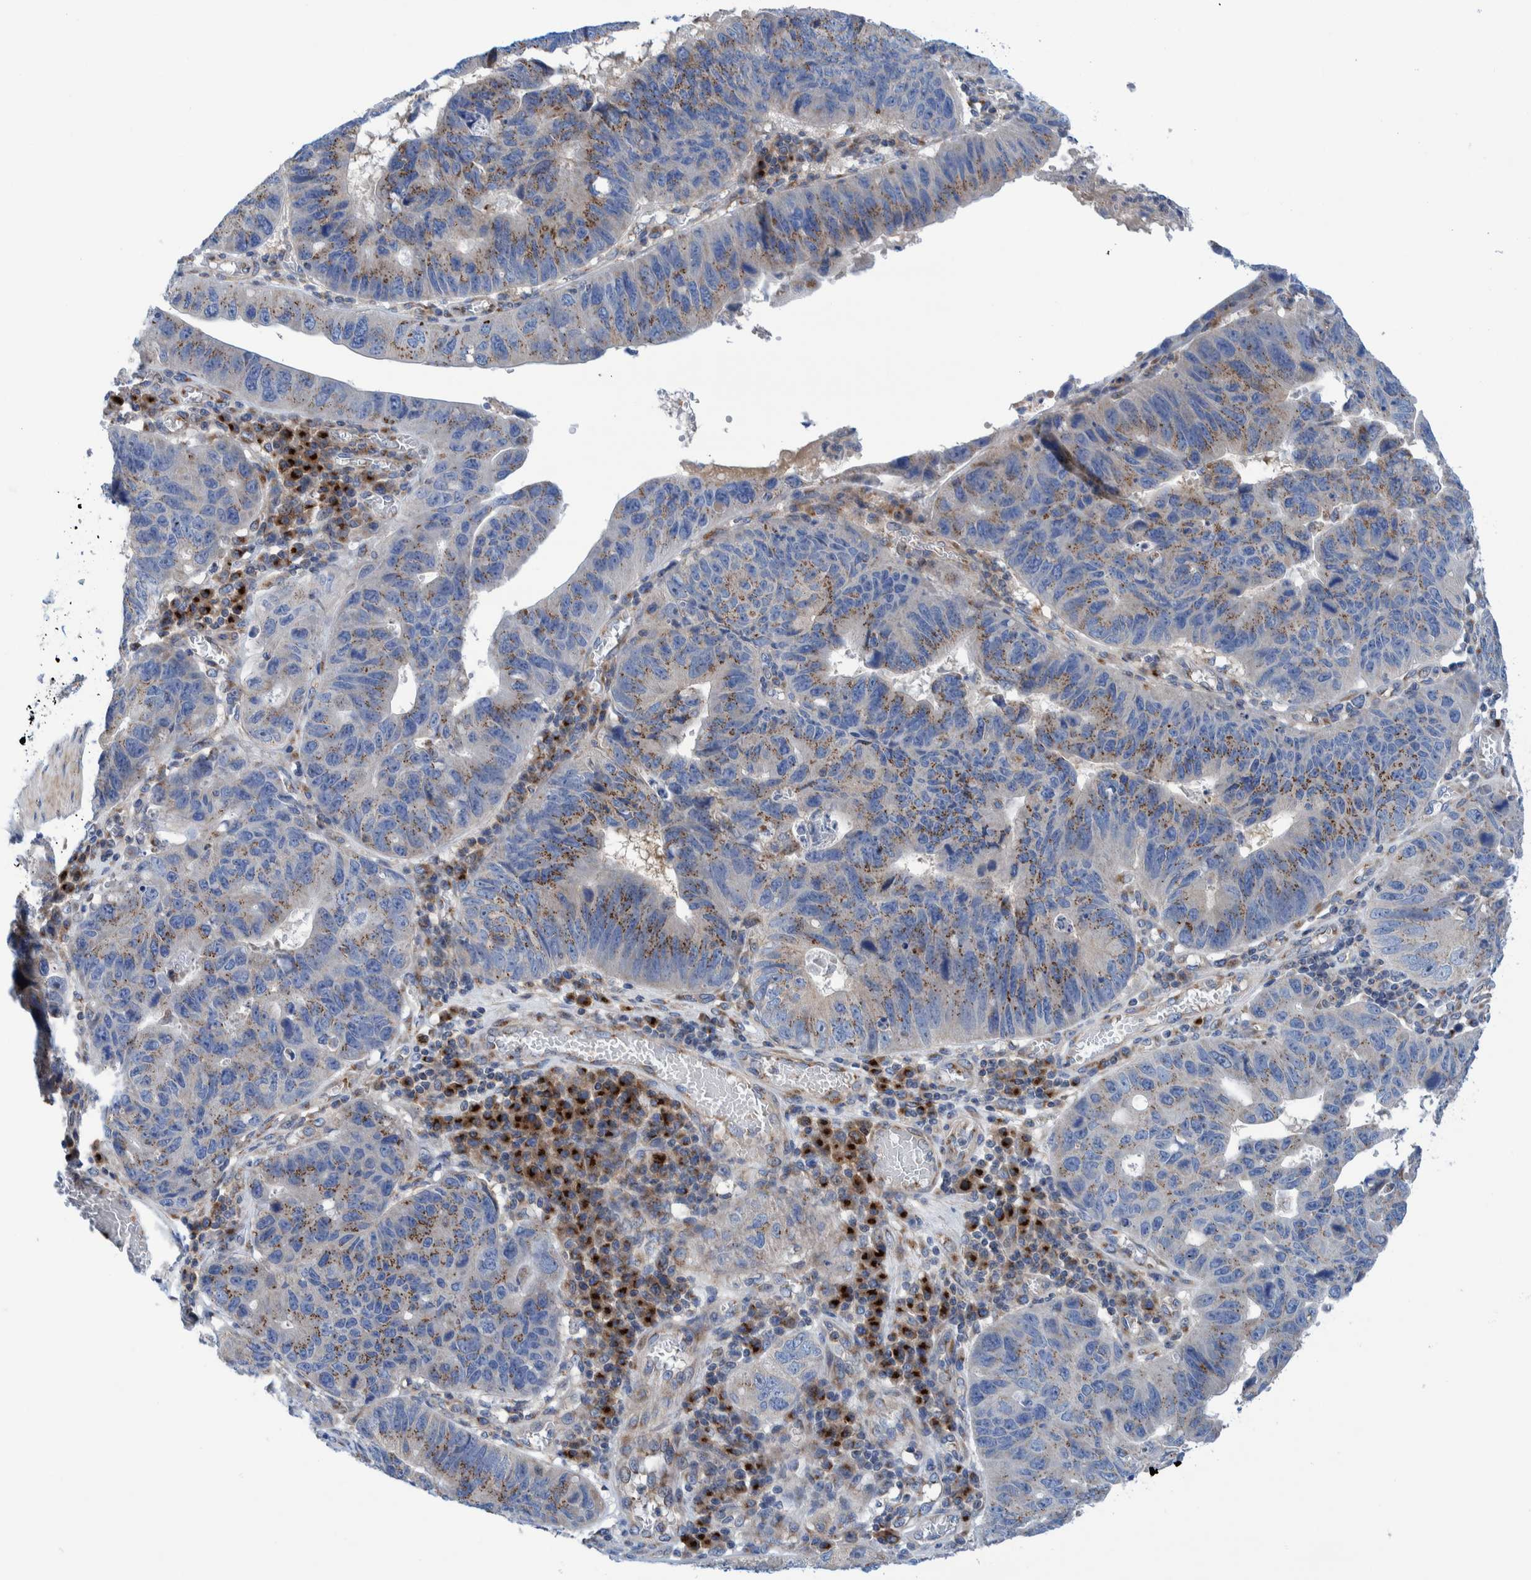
{"staining": {"intensity": "weak", "quantity": "25%-75%", "location": "cytoplasmic/membranous"}, "tissue": "stomach cancer", "cell_type": "Tumor cells", "image_type": "cancer", "snomed": [{"axis": "morphology", "description": "Adenocarcinoma, NOS"}, {"axis": "topography", "description": "Stomach"}], "caption": "The histopathology image shows a brown stain indicating the presence of a protein in the cytoplasmic/membranous of tumor cells in stomach adenocarcinoma. (DAB IHC with brightfield microscopy, high magnification).", "gene": "TRIM58", "patient": {"sex": "male", "age": 59}}